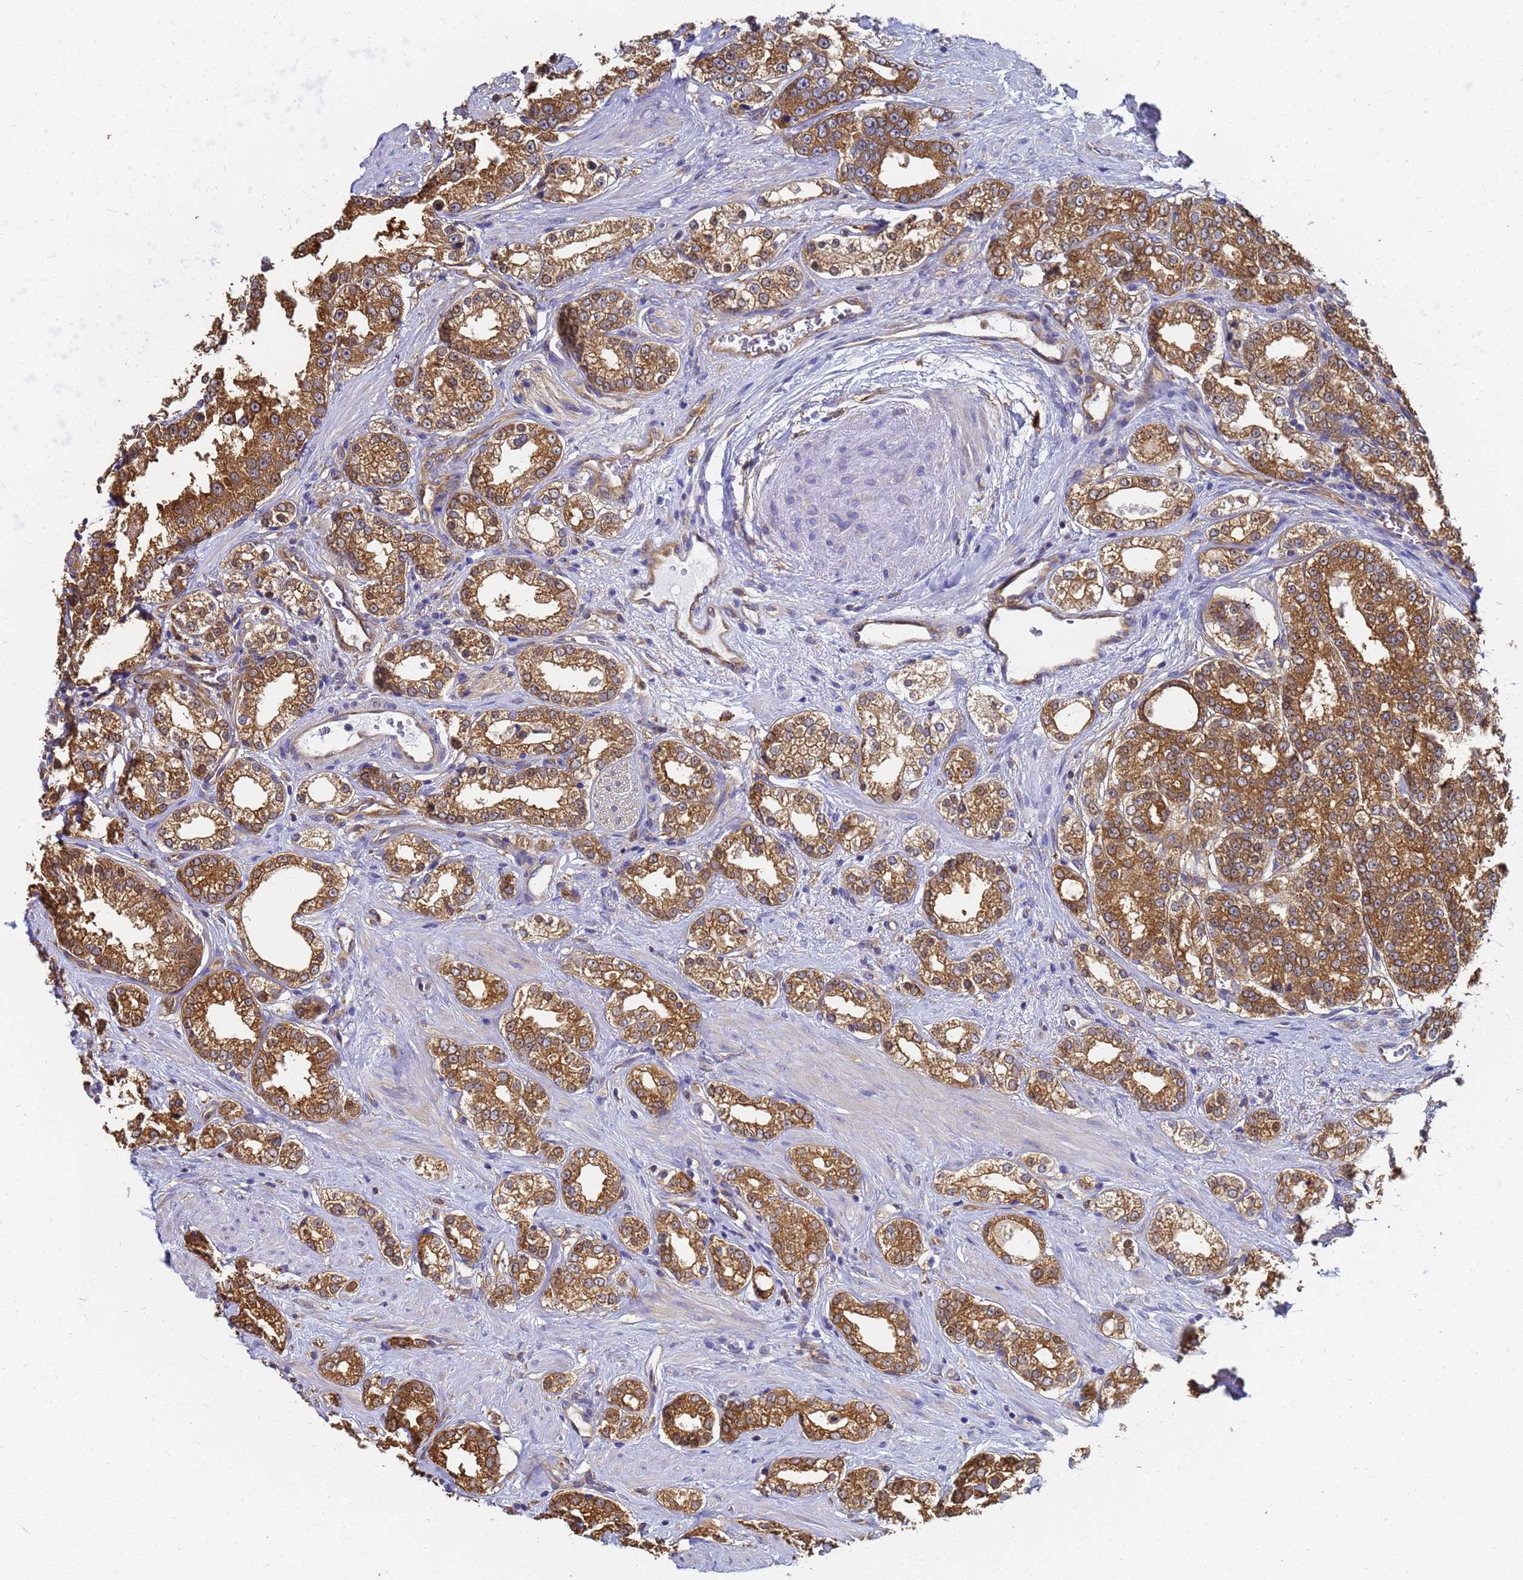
{"staining": {"intensity": "moderate", "quantity": ">75%", "location": "cytoplasmic/membranous"}, "tissue": "prostate cancer", "cell_type": "Tumor cells", "image_type": "cancer", "snomed": [{"axis": "morphology", "description": "Normal tissue, NOS"}, {"axis": "morphology", "description": "Adenocarcinoma, High grade"}, {"axis": "topography", "description": "Prostate"}], "caption": "Prostate cancer stained with a brown dye displays moderate cytoplasmic/membranous positive expression in about >75% of tumor cells.", "gene": "NME1-NME2", "patient": {"sex": "male", "age": 83}}